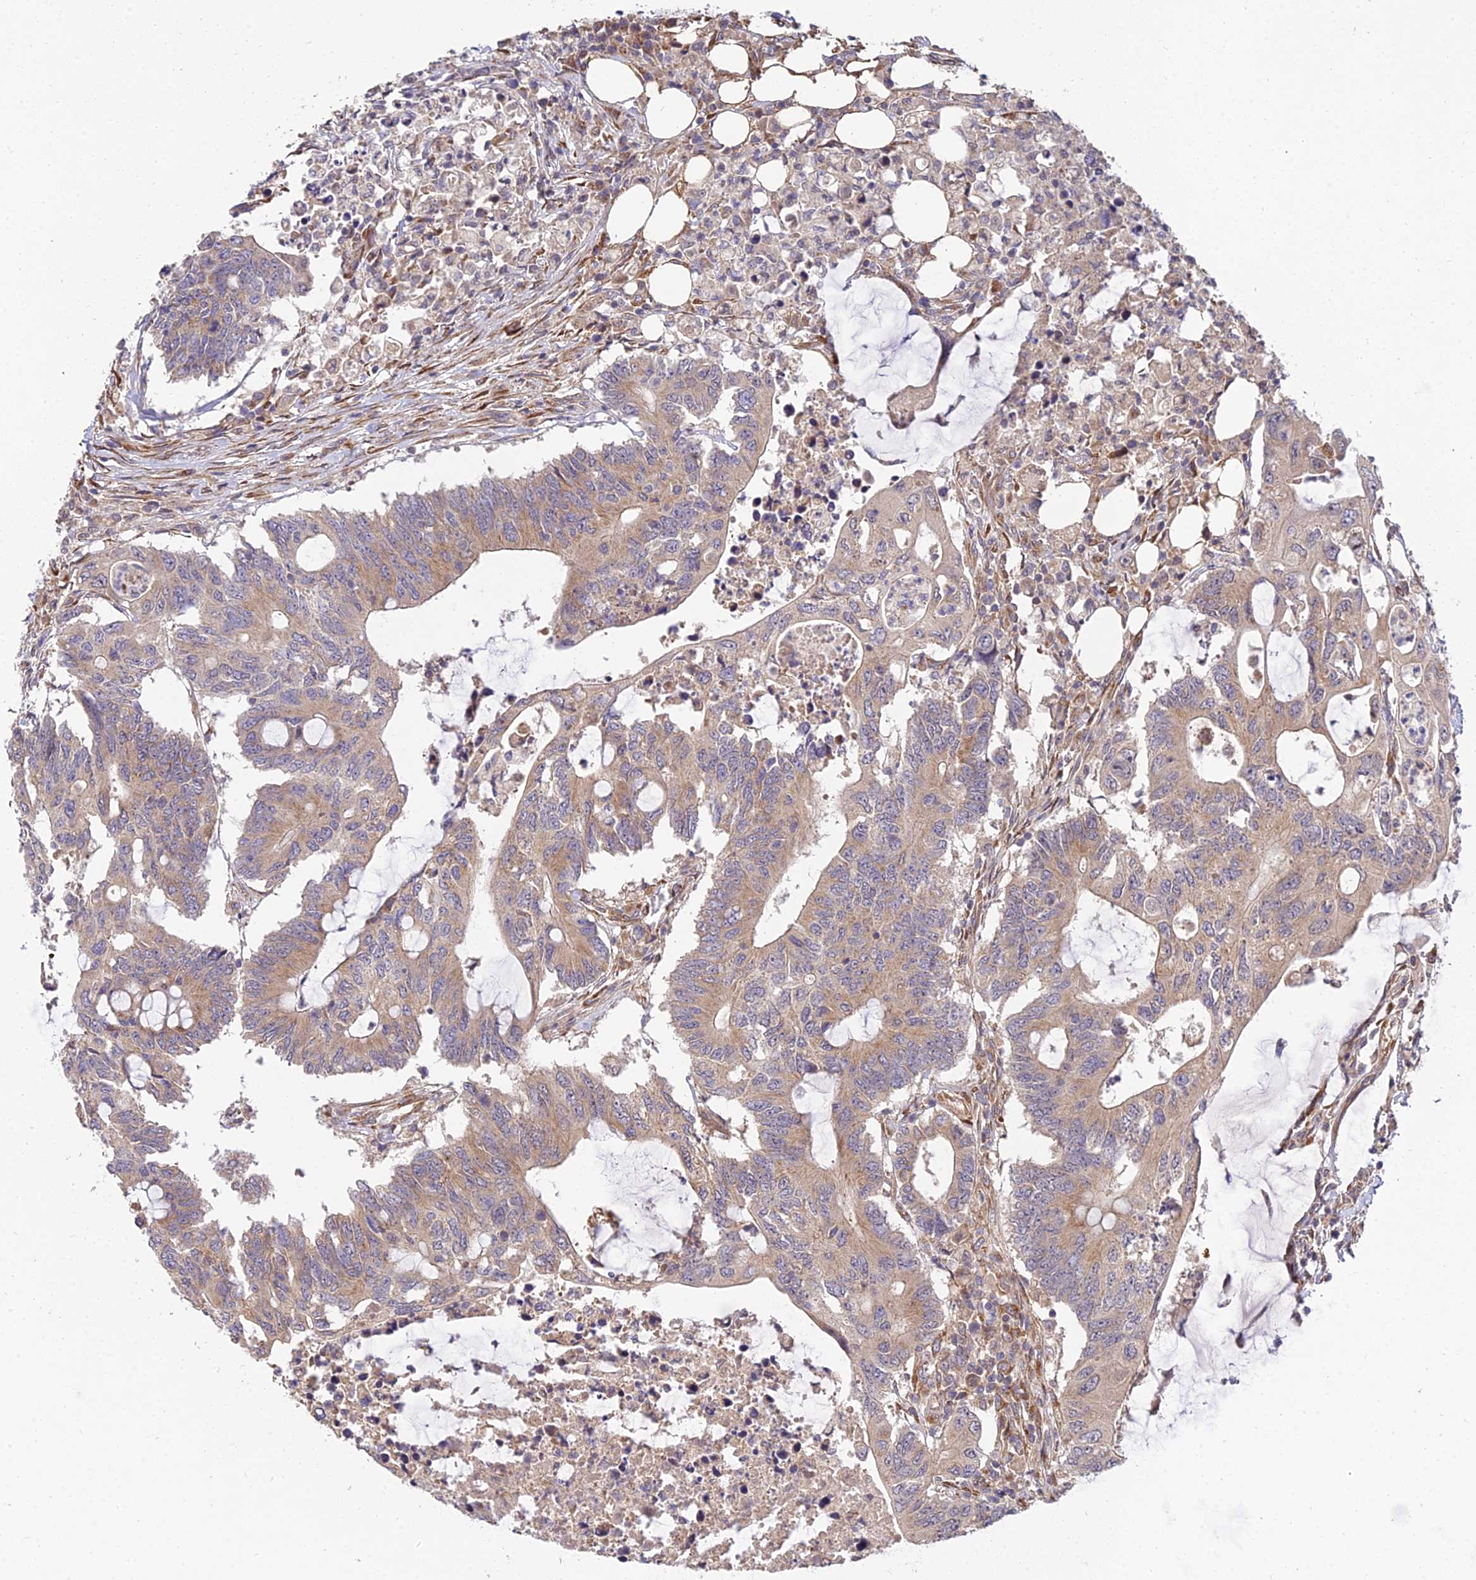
{"staining": {"intensity": "moderate", "quantity": "25%-75%", "location": "cytoplasmic/membranous"}, "tissue": "colorectal cancer", "cell_type": "Tumor cells", "image_type": "cancer", "snomed": [{"axis": "morphology", "description": "Adenocarcinoma, NOS"}, {"axis": "topography", "description": "Colon"}], "caption": "The histopathology image shows staining of colorectal cancer, revealing moderate cytoplasmic/membranous protein positivity (brown color) within tumor cells.", "gene": "ARL8B", "patient": {"sex": "male", "age": 71}}